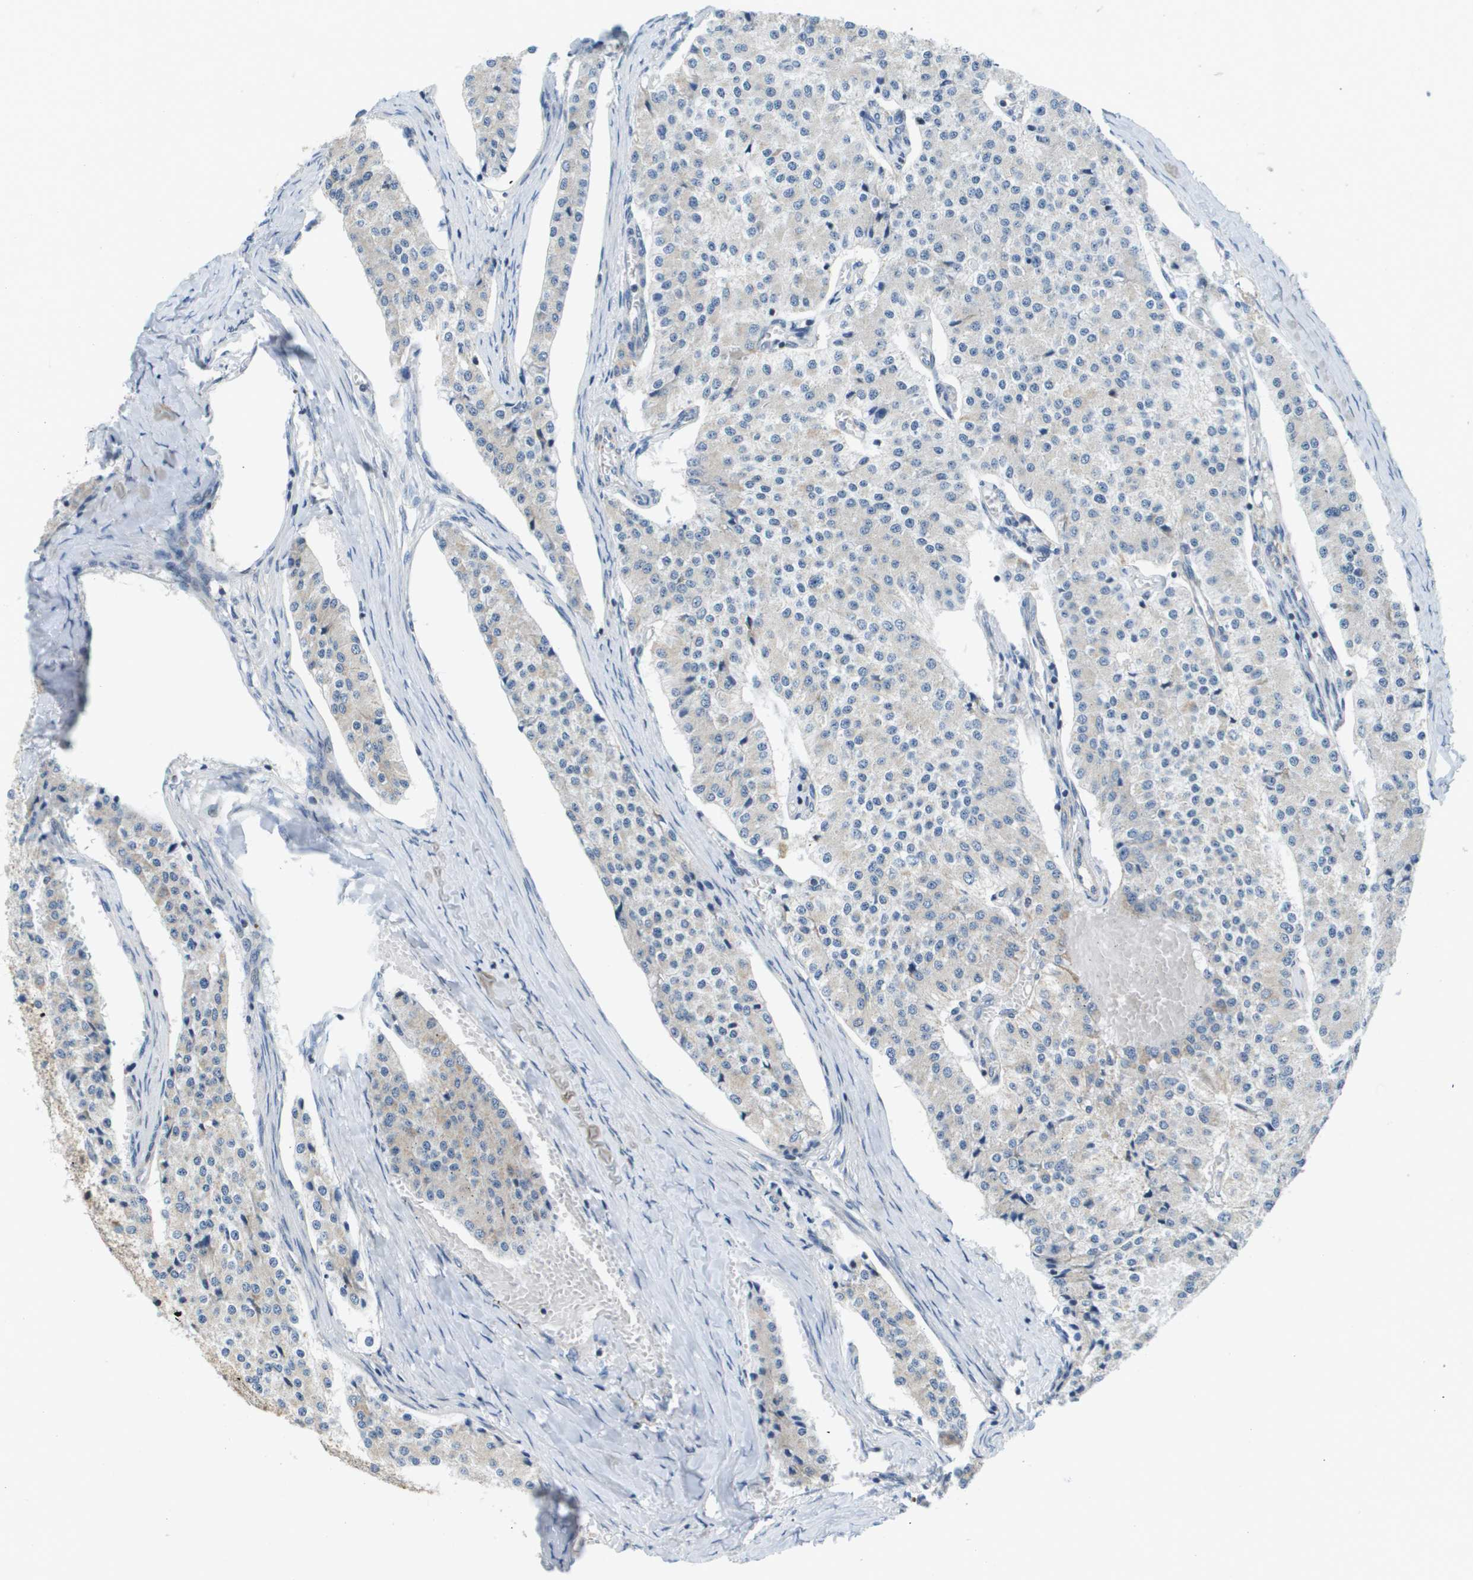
{"staining": {"intensity": "weak", "quantity": "<25%", "location": "cytoplasmic/membranous"}, "tissue": "carcinoid", "cell_type": "Tumor cells", "image_type": "cancer", "snomed": [{"axis": "morphology", "description": "Carcinoid, malignant, NOS"}, {"axis": "topography", "description": "Colon"}], "caption": "Tumor cells show no significant staining in malignant carcinoid. The staining was performed using DAB to visualize the protein expression in brown, while the nuclei were stained in blue with hematoxylin (Magnification: 20x).", "gene": "KRT23", "patient": {"sex": "female", "age": 52}}